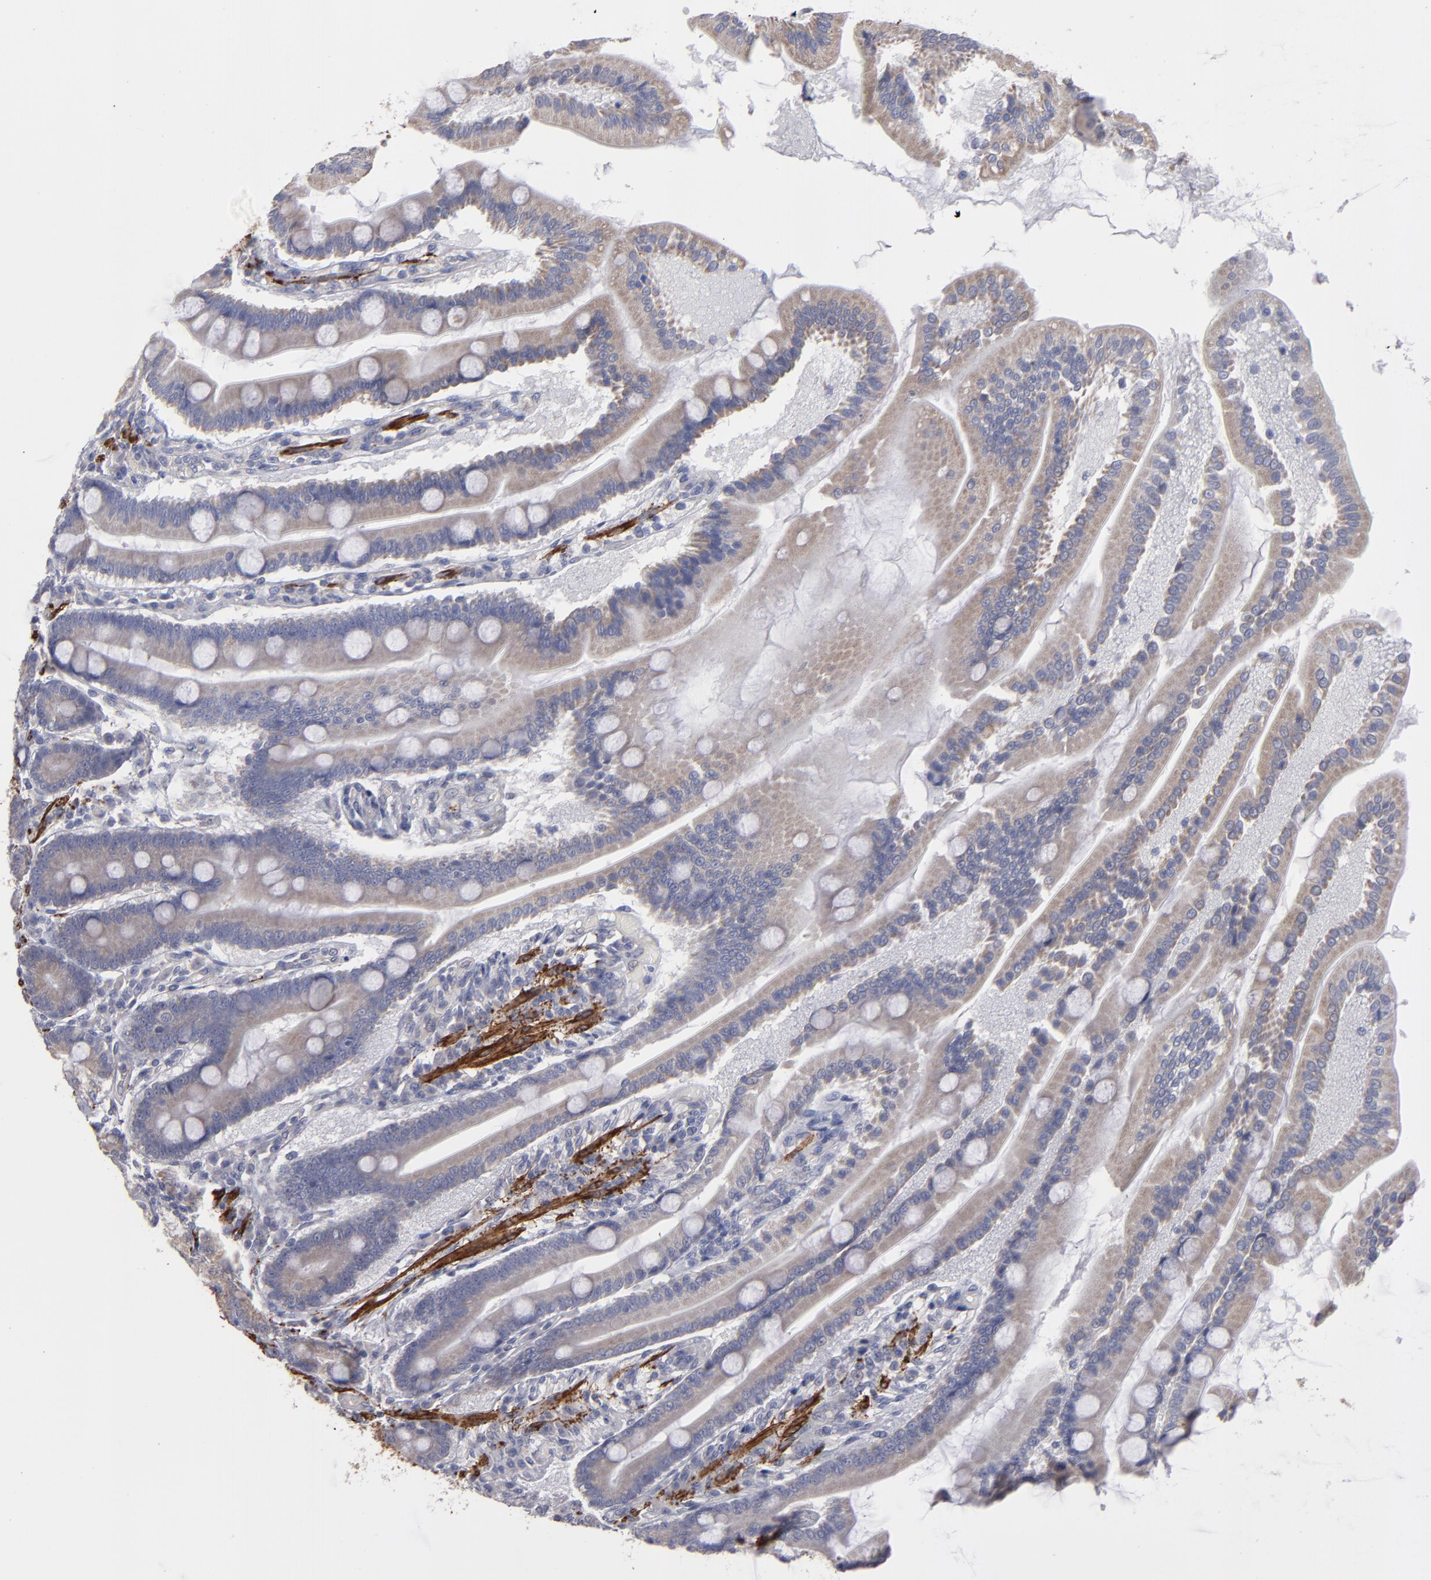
{"staining": {"intensity": "weak", "quantity": ">75%", "location": "cytoplasmic/membranous"}, "tissue": "duodenum", "cell_type": "Glandular cells", "image_type": "normal", "snomed": [{"axis": "morphology", "description": "Normal tissue, NOS"}, {"axis": "topography", "description": "Duodenum"}], "caption": "Immunohistochemical staining of benign human duodenum displays >75% levels of weak cytoplasmic/membranous protein staining in approximately >75% of glandular cells.", "gene": "SLMAP", "patient": {"sex": "female", "age": 64}}